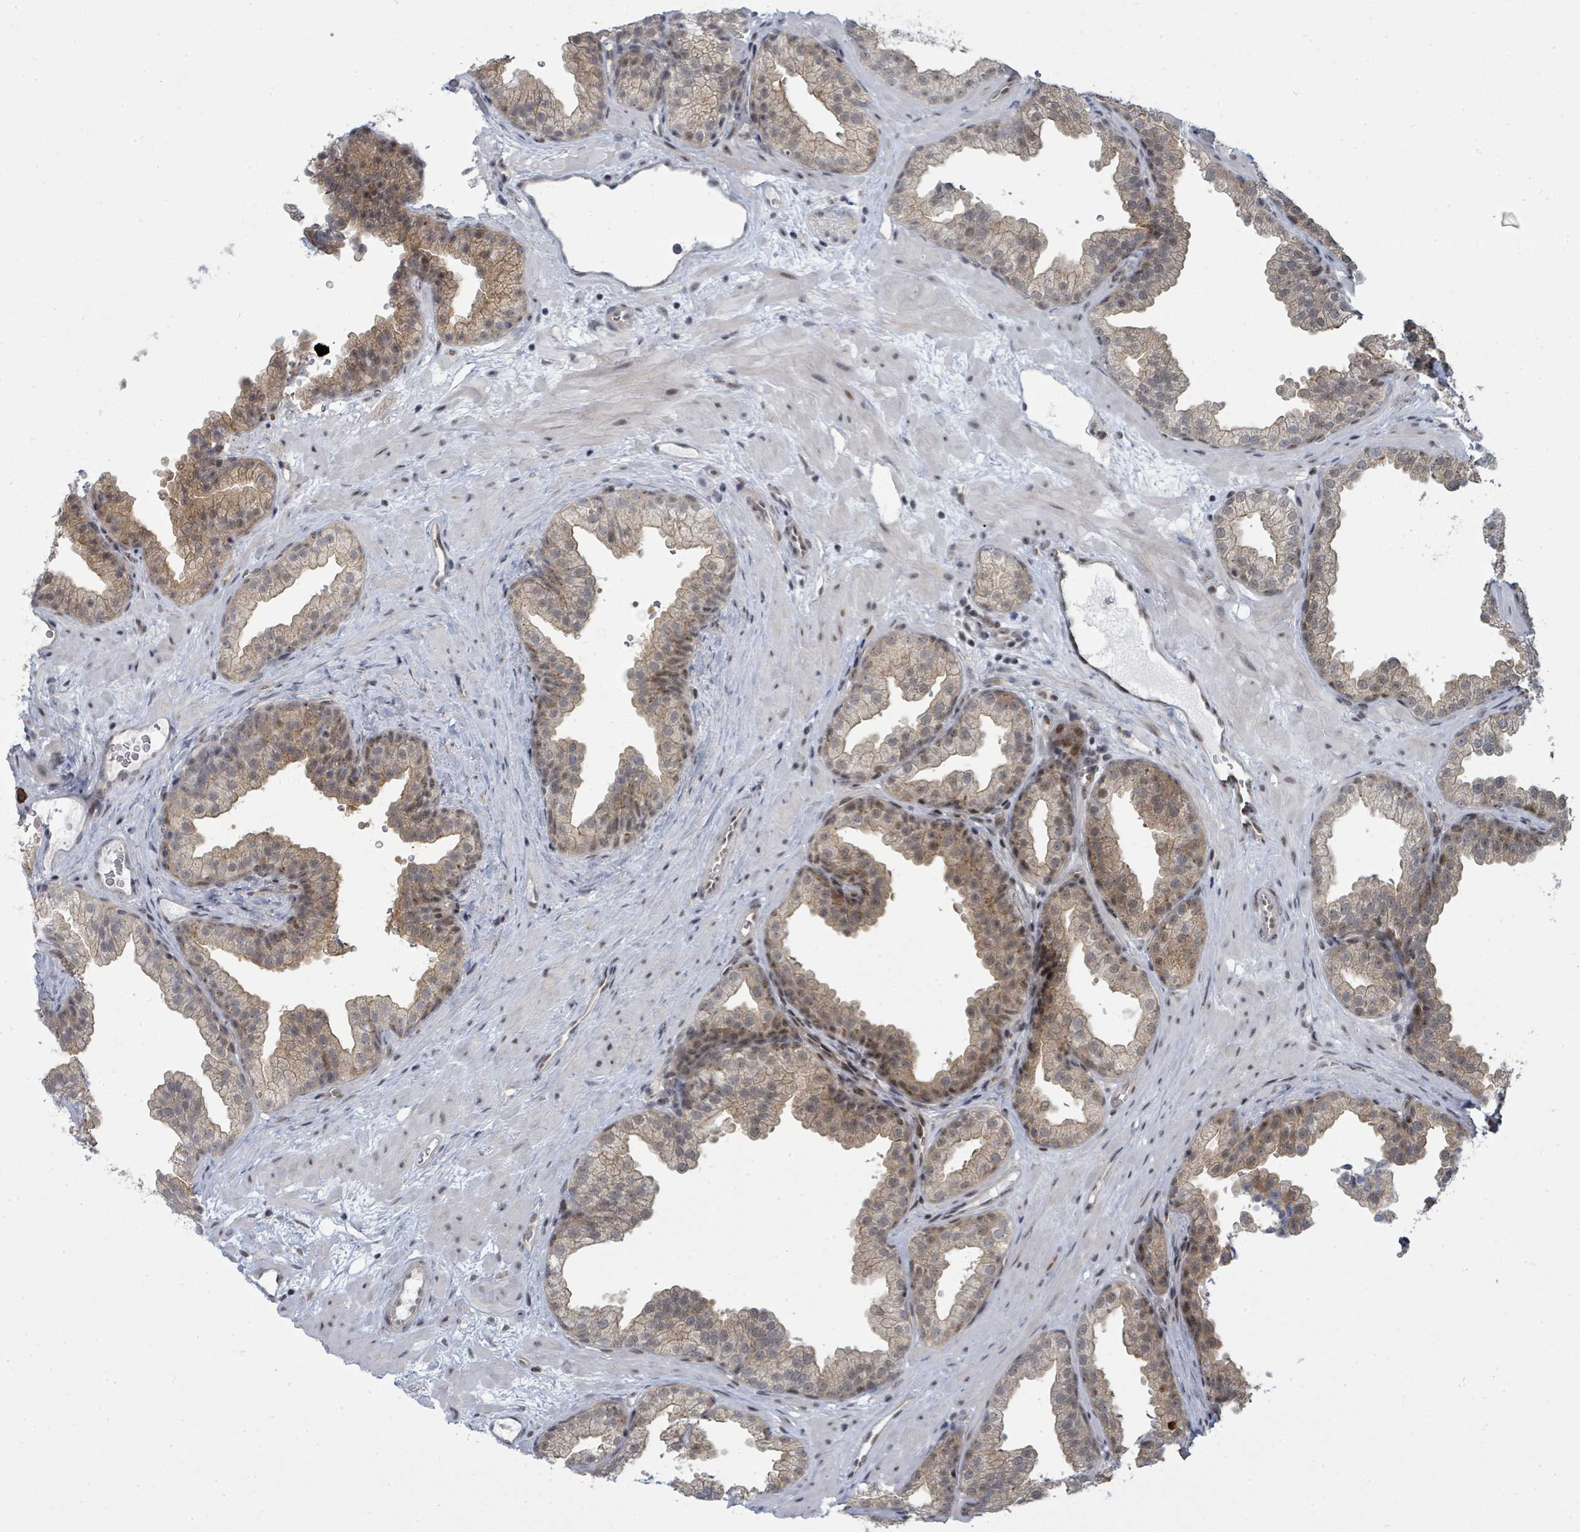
{"staining": {"intensity": "moderate", "quantity": "25%-75%", "location": "cytoplasmic/membranous"}, "tissue": "prostate", "cell_type": "Glandular cells", "image_type": "normal", "snomed": [{"axis": "morphology", "description": "Normal tissue, NOS"}, {"axis": "topography", "description": "Prostate"}], "caption": "Approximately 25%-75% of glandular cells in benign human prostate reveal moderate cytoplasmic/membranous protein staining as visualized by brown immunohistochemical staining.", "gene": "PSMG2", "patient": {"sex": "male", "age": 37}}